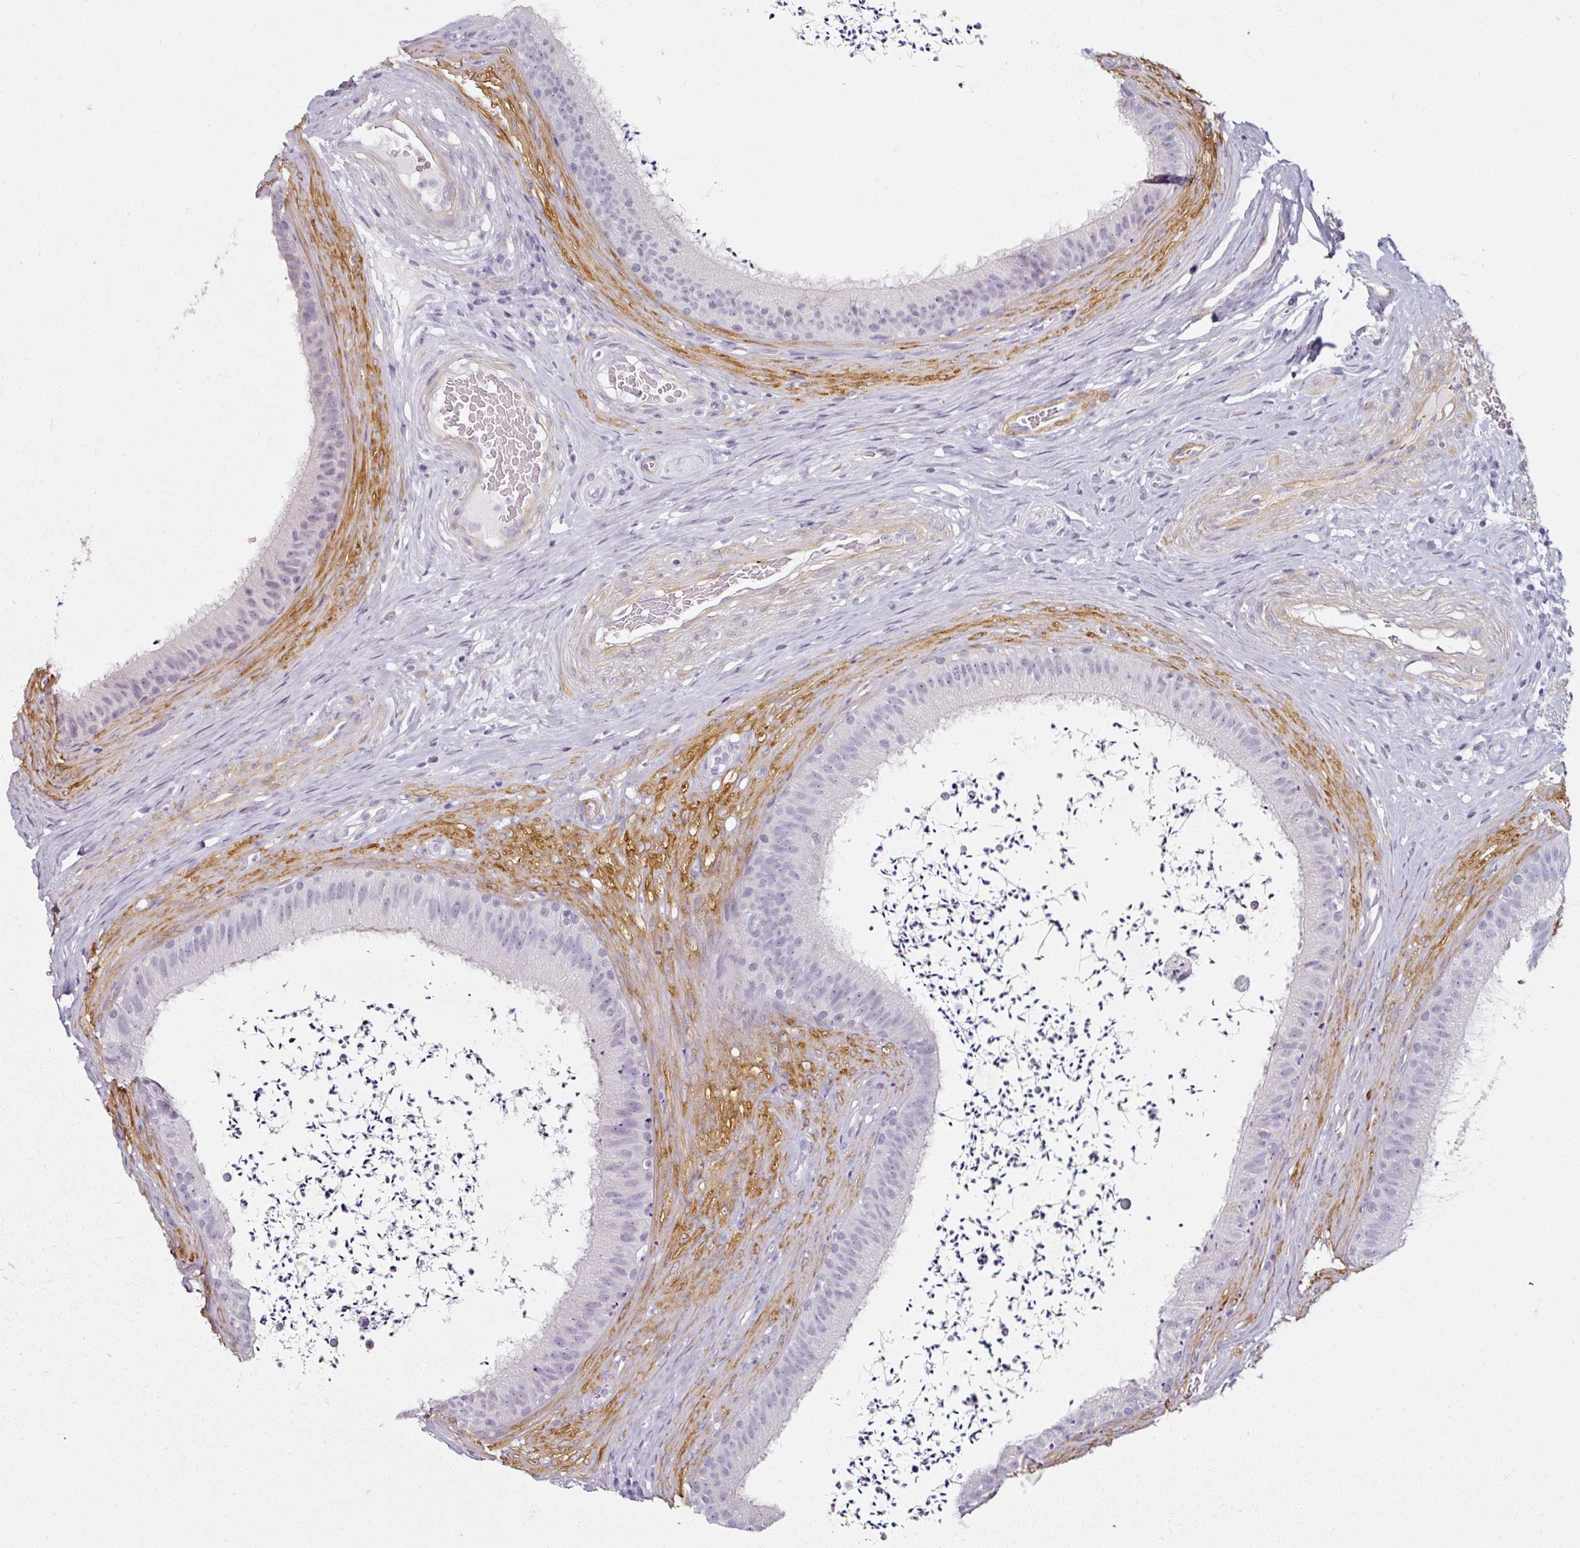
{"staining": {"intensity": "negative", "quantity": "none", "location": "none"}, "tissue": "epididymis", "cell_type": "Glandular cells", "image_type": "normal", "snomed": [{"axis": "morphology", "description": "Normal tissue, NOS"}, {"axis": "topography", "description": "Testis"}, {"axis": "topography", "description": "Epididymis"}], "caption": "There is no significant expression in glandular cells of epididymis. Brightfield microscopy of immunohistochemistry stained with DAB (3,3'-diaminobenzidine) (brown) and hematoxylin (blue), captured at high magnification.", "gene": "CAP2", "patient": {"sex": "male", "age": 41}}